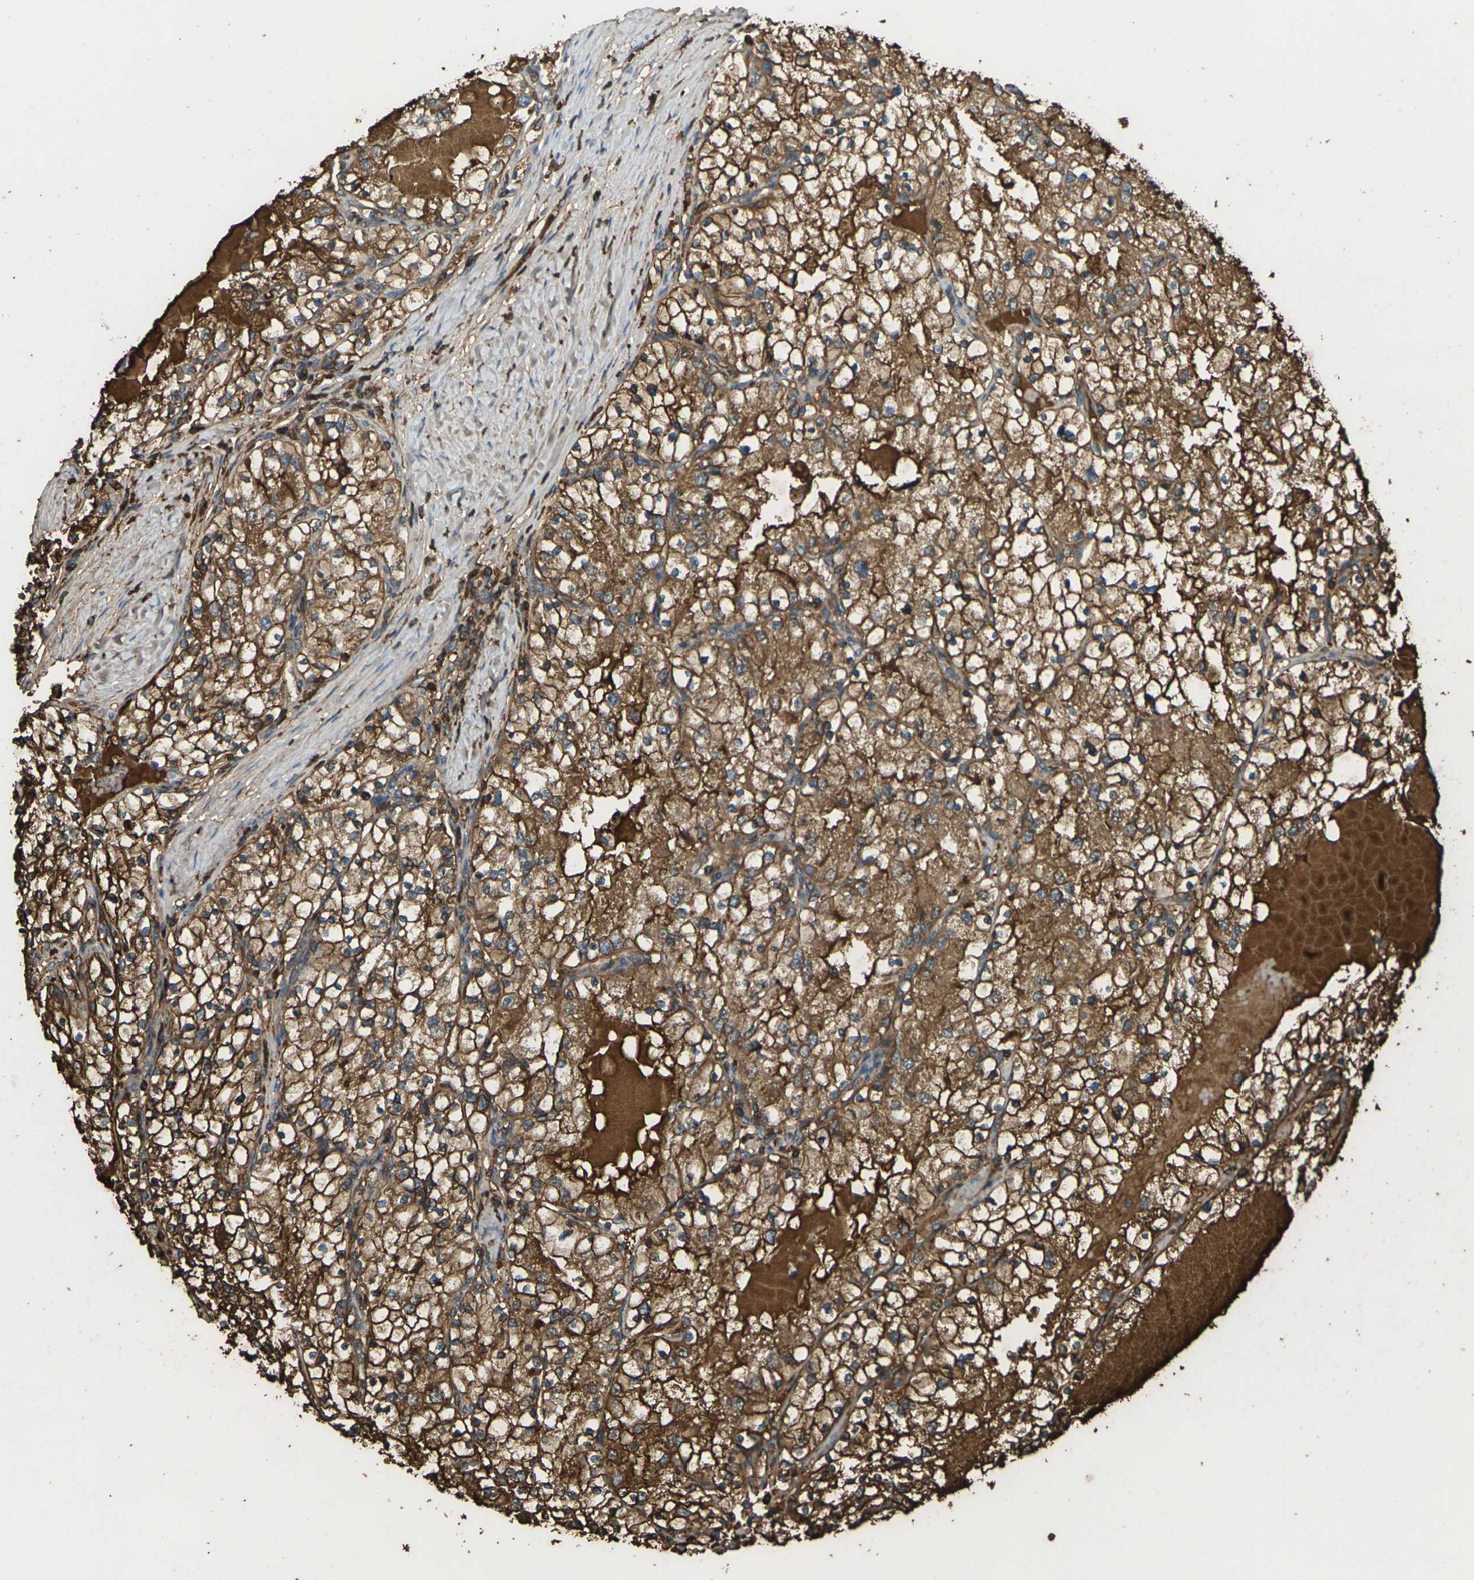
{"staining": {"intensity": "strong", "quantity": ">75%", "location": "cytoplasmic/membranous"}, "tissue": "renal cancer", "cell_type": "Tumor cells", "image_type": "cancer", "snomed": [{"axis": "morphology", "description": "Adenocarcinoma, NOS"}, {"axis": "topography", "description": "Kidney"}], "caption": "Strong cytoplasmic/membranous expression is seen in about >75% of tumor cells in renal cancer (adenocarcinoma). (brown staining indicates protein expression, while blue staining denotes nuclei).", "gene": "CYP1B1", "patient": {"sex": "male", "age": 68}}